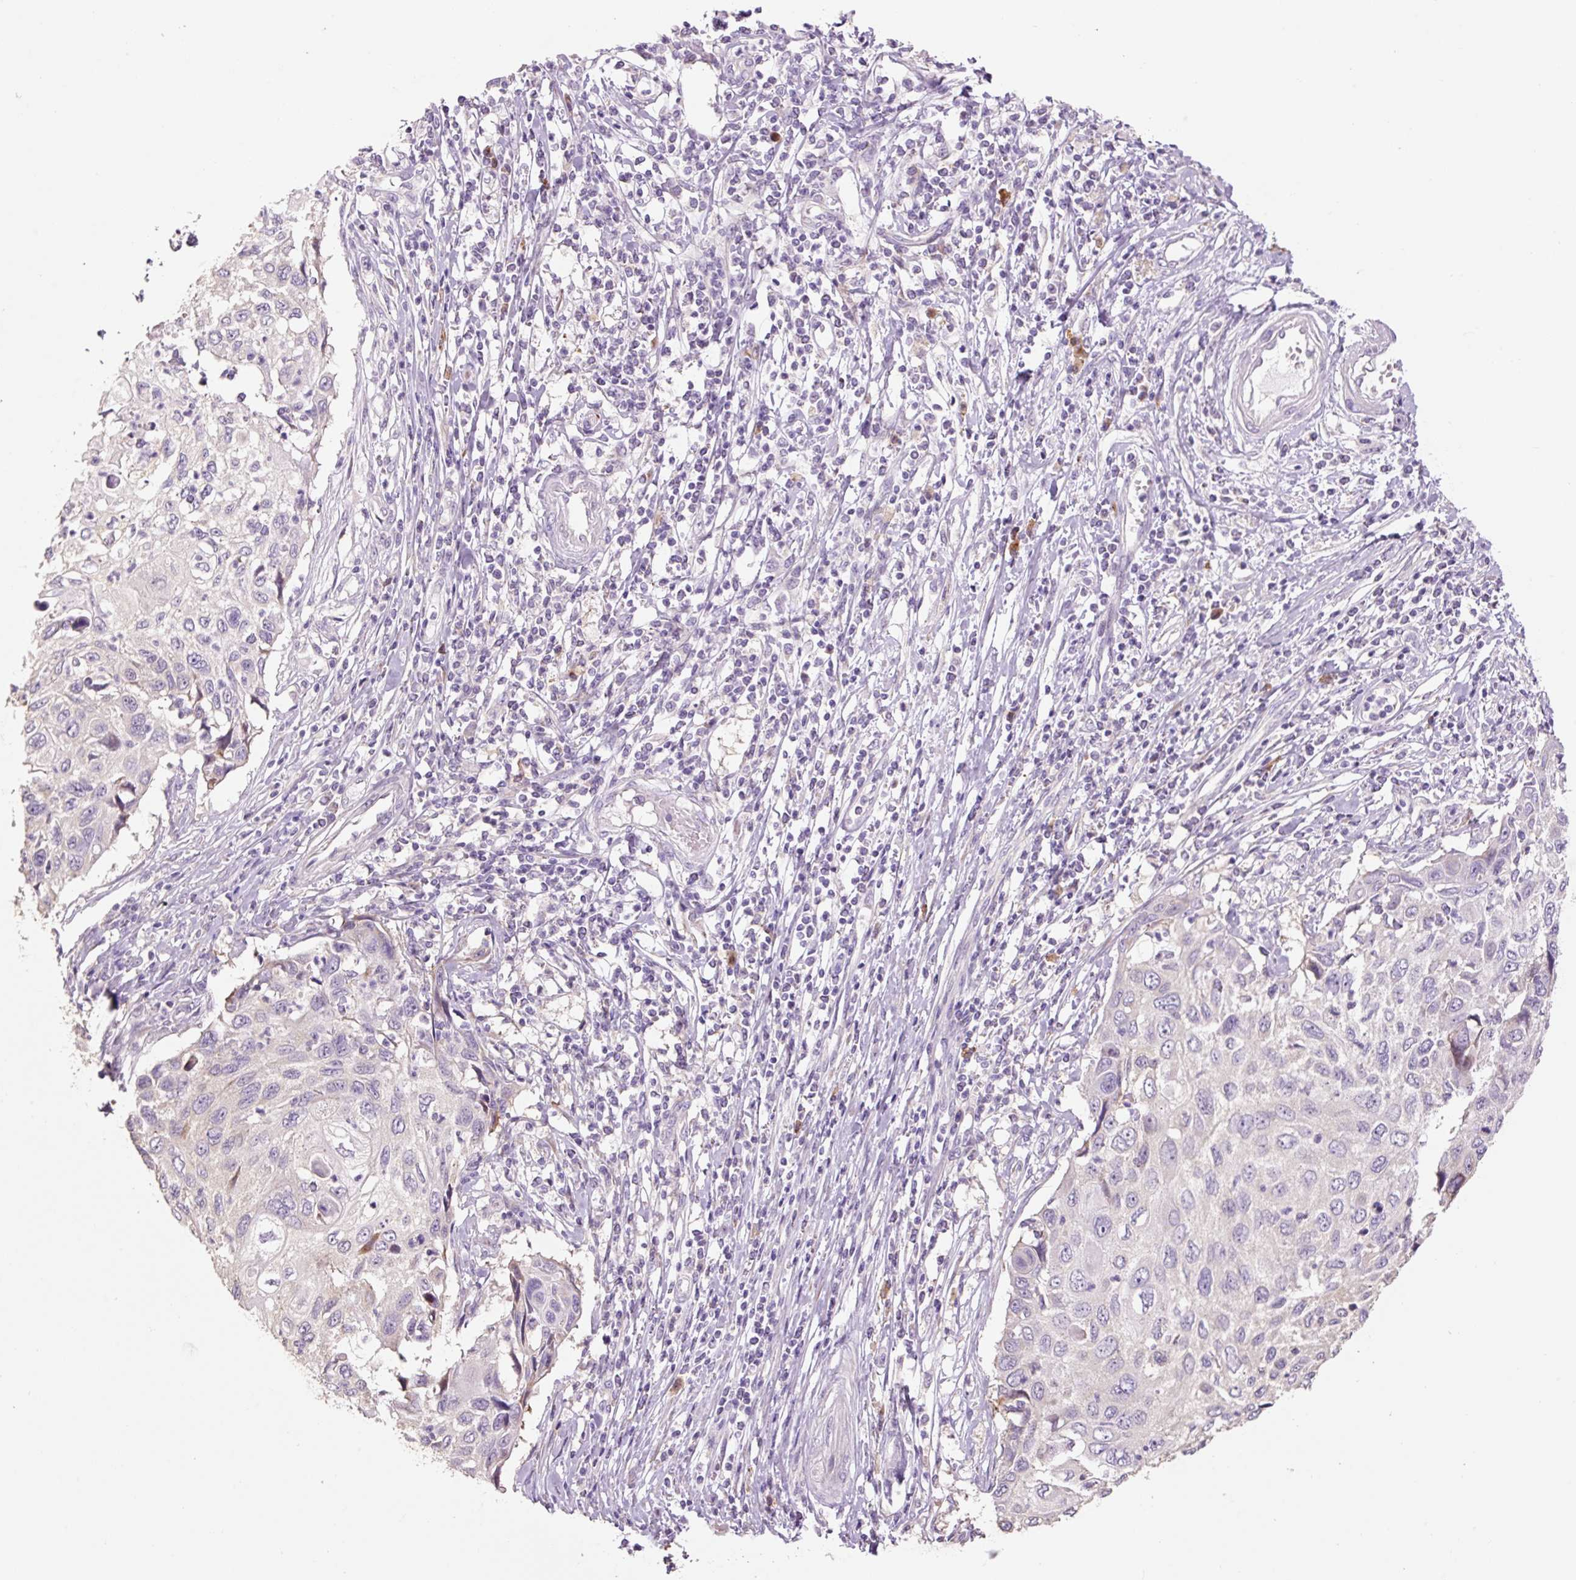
{"staining": {"intensity": "negative", "quantity": "none", "location": "none"}, "tissue": "cervical cancer", "cell_type": "Tumor cells", "image_type": "cancer", "snomed": [{"axis": "morphology", "description": "Squamous cell carcinoma, NOS"}, {"axis": "topography", "description": "Cervix"}], "caption": "Protein analysis of squamous cell carcinoma (cervical) exhibits no significant expression in tumor cells.", "gene": "HAX1", "patient": {"sex": "female", "age": 70}}